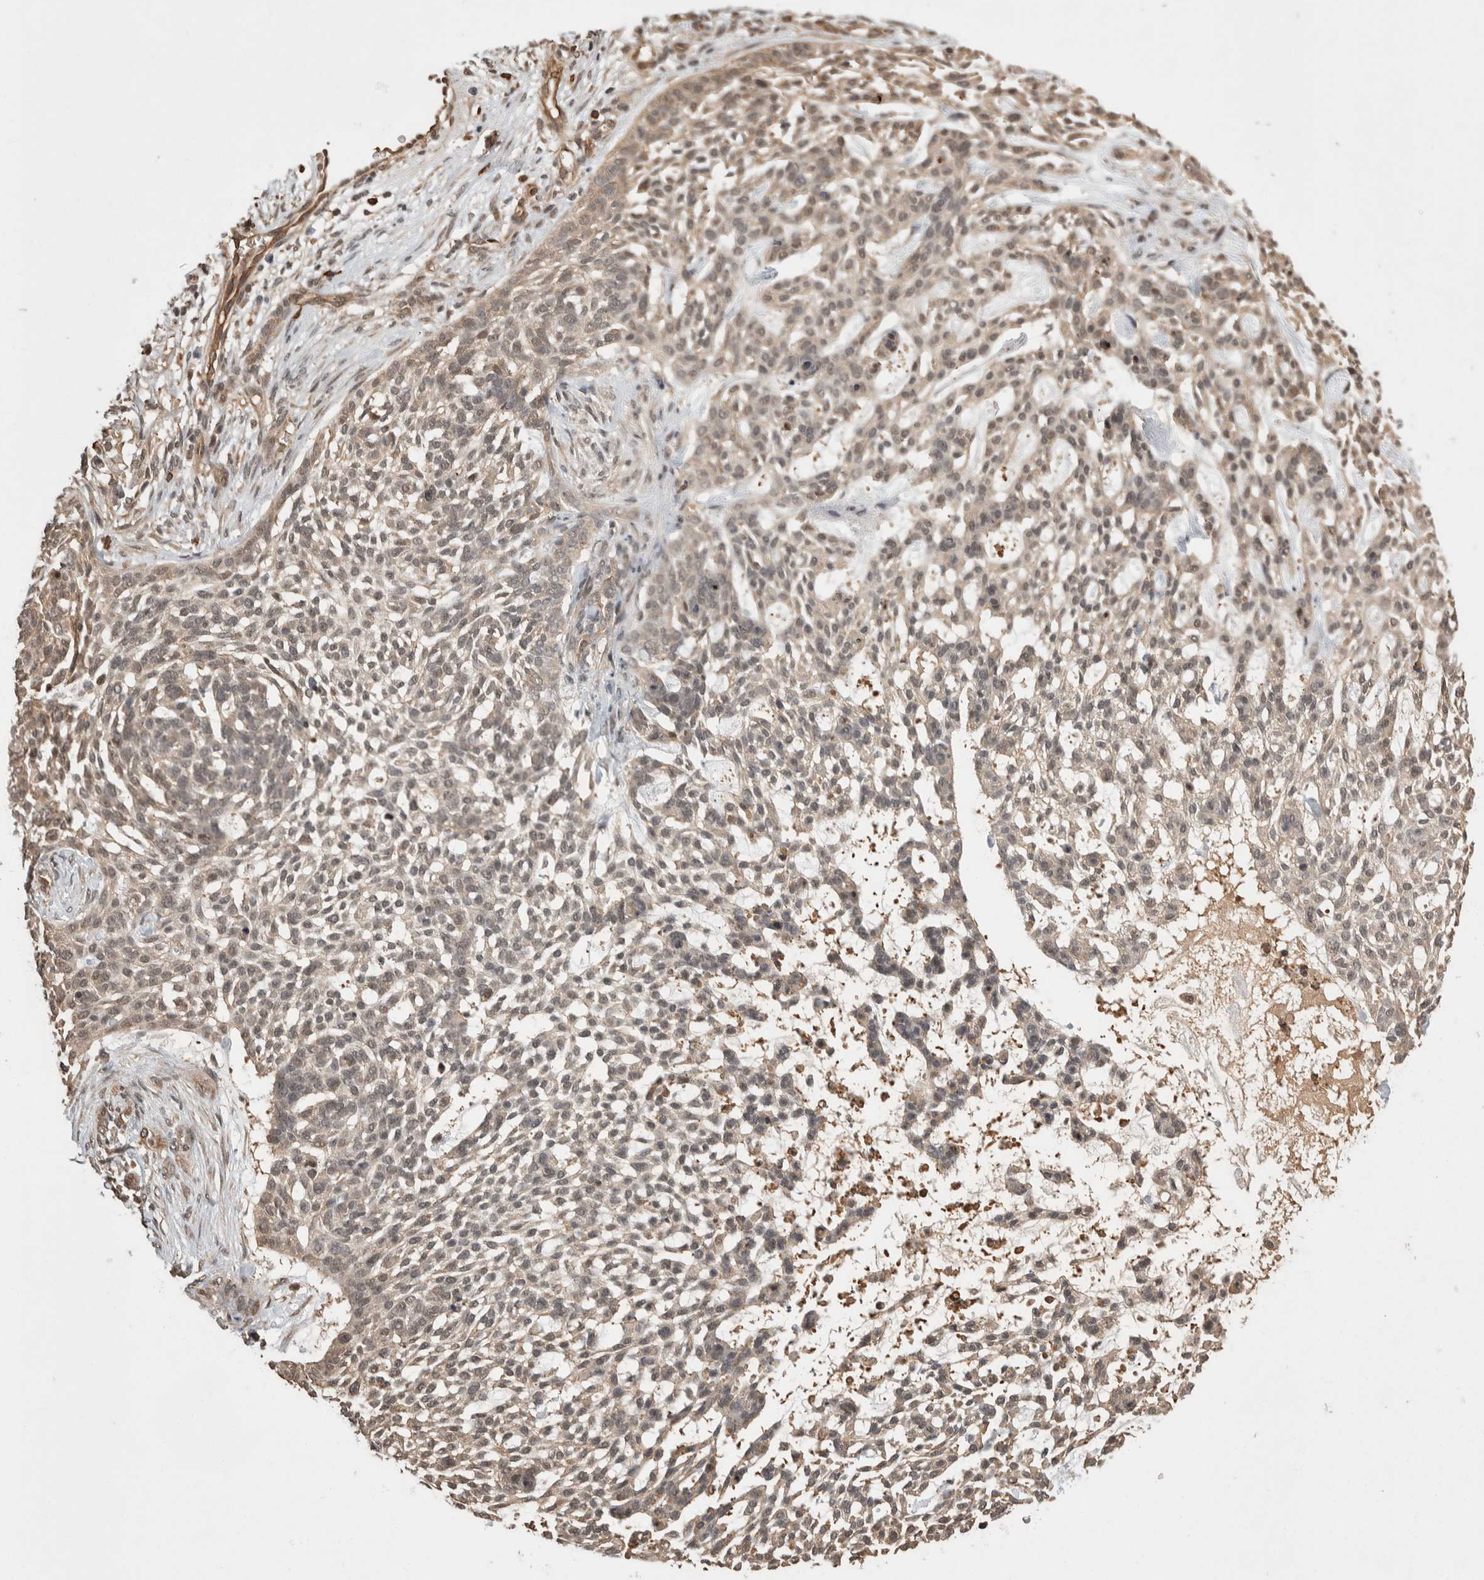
{"staining": {"intensity": "weak", "quantity": "25%-75%", "location": "nuclear"}, "tissue": "skin cancer", "cell_type": "Tumor cells", "image_type": "cancer", "snomed": [{"axis": "morphology", "description": "Basal cell carcinoma"}, {"axis": "topography", "description": "Skin"}], "caption": "A high-resolution photomicrograph shows immunohistochemistry (IHC) staining of skin cancer (basal cell carcinoma), which reveals weak nuclear expression in approximately 25%-75% of tumor cells.", "gene": "ZNF592", "patient": {"sex": "female", "age": 64}}